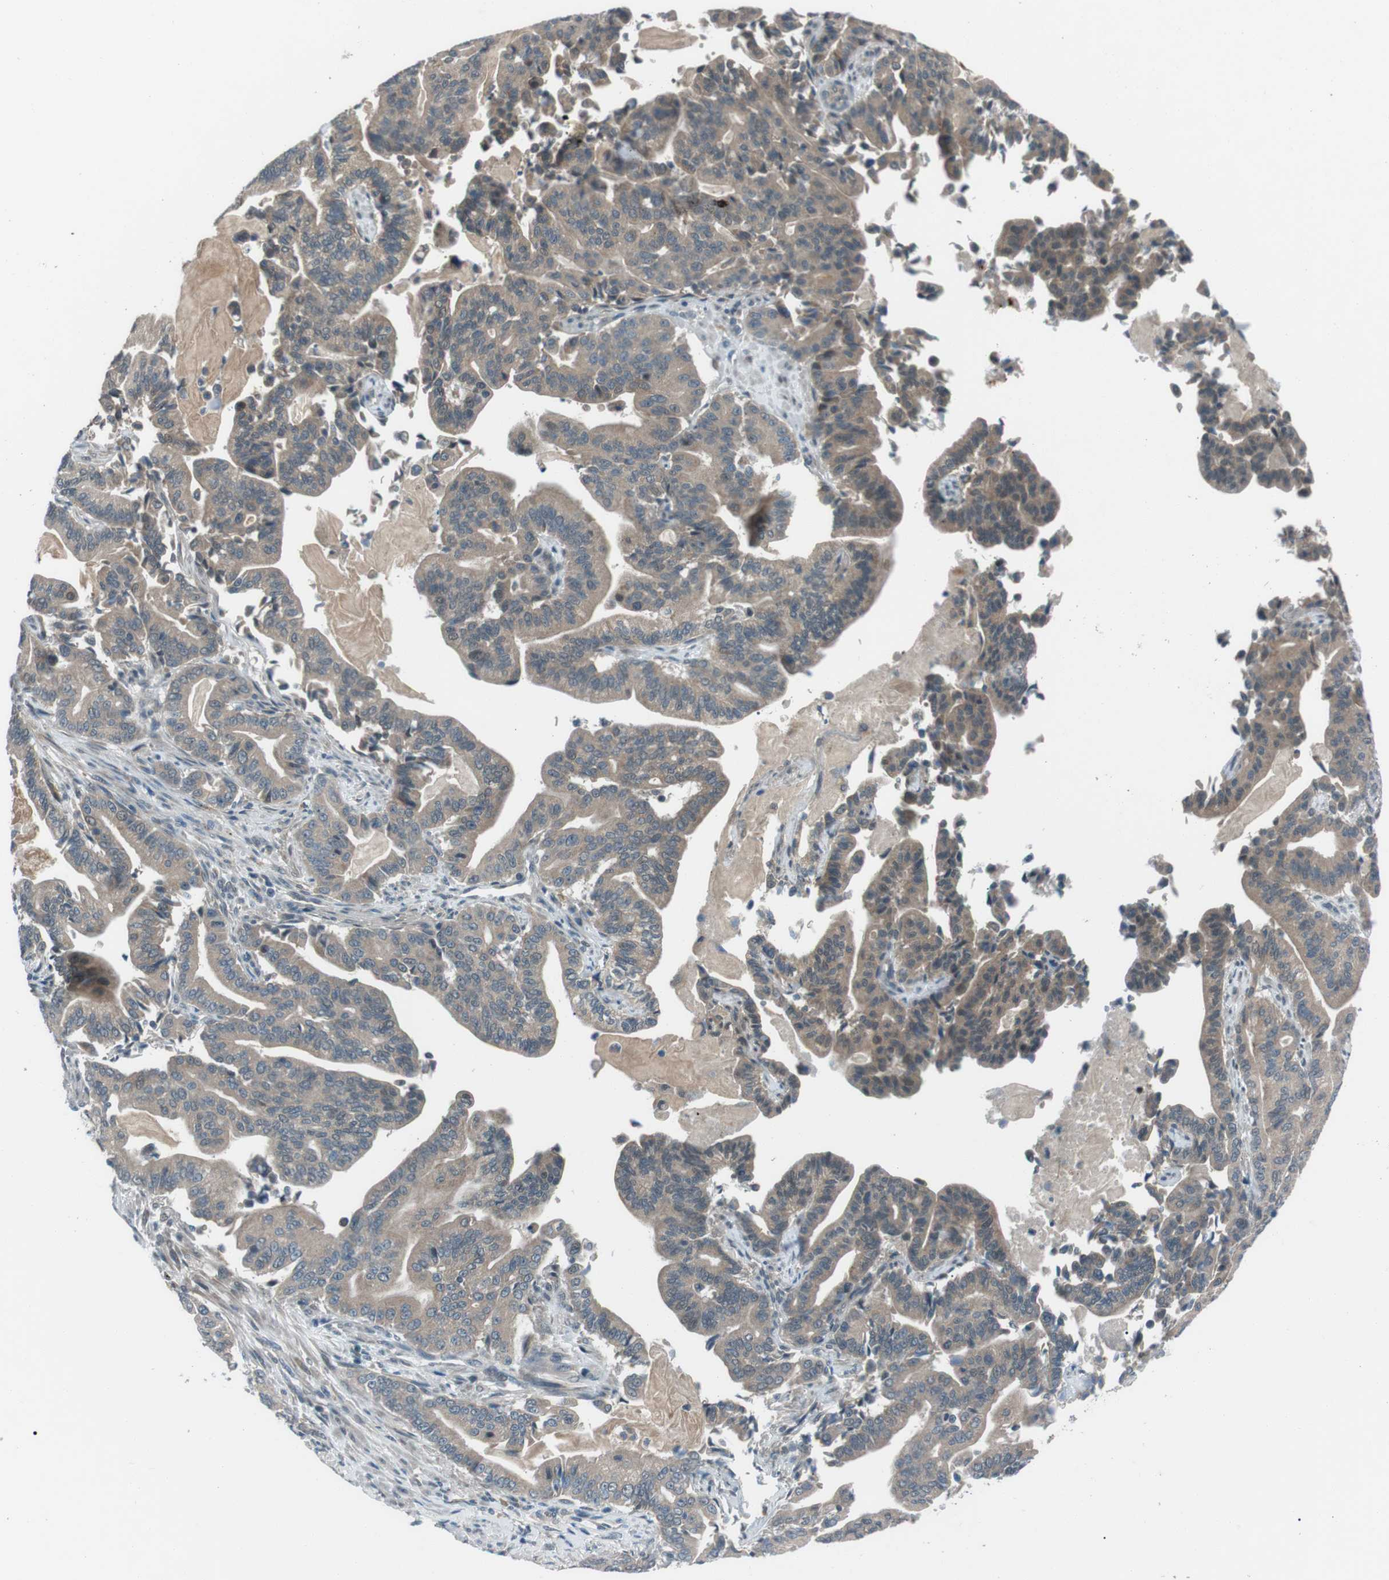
{"staining": {"intensity": "weak", "quantity": "25%-75%", "location": "cytoplasmic/membranous"}, "tissue": "pancreatic cancer", "cell_type": "Tumor cells", "image_type": "cancer", "snomed": [{"axis": "morphology", "description": "Normal tissue, NOS"}, {"axis": "morphology", "description": "Adenocarcinoma, NOS"}, {"axis": "topography", "description": "Pancreas"}], "caption": "A high-resolution photomicrograph shows IHC staining of adenocarcinoma (pancreatic), which exhibits weak cytoplasmic/membranous positivity in approximately 25%-75% of tumor cells.", "gene": "LRIG2", "patient": {"sex": "male", "age": 63}}